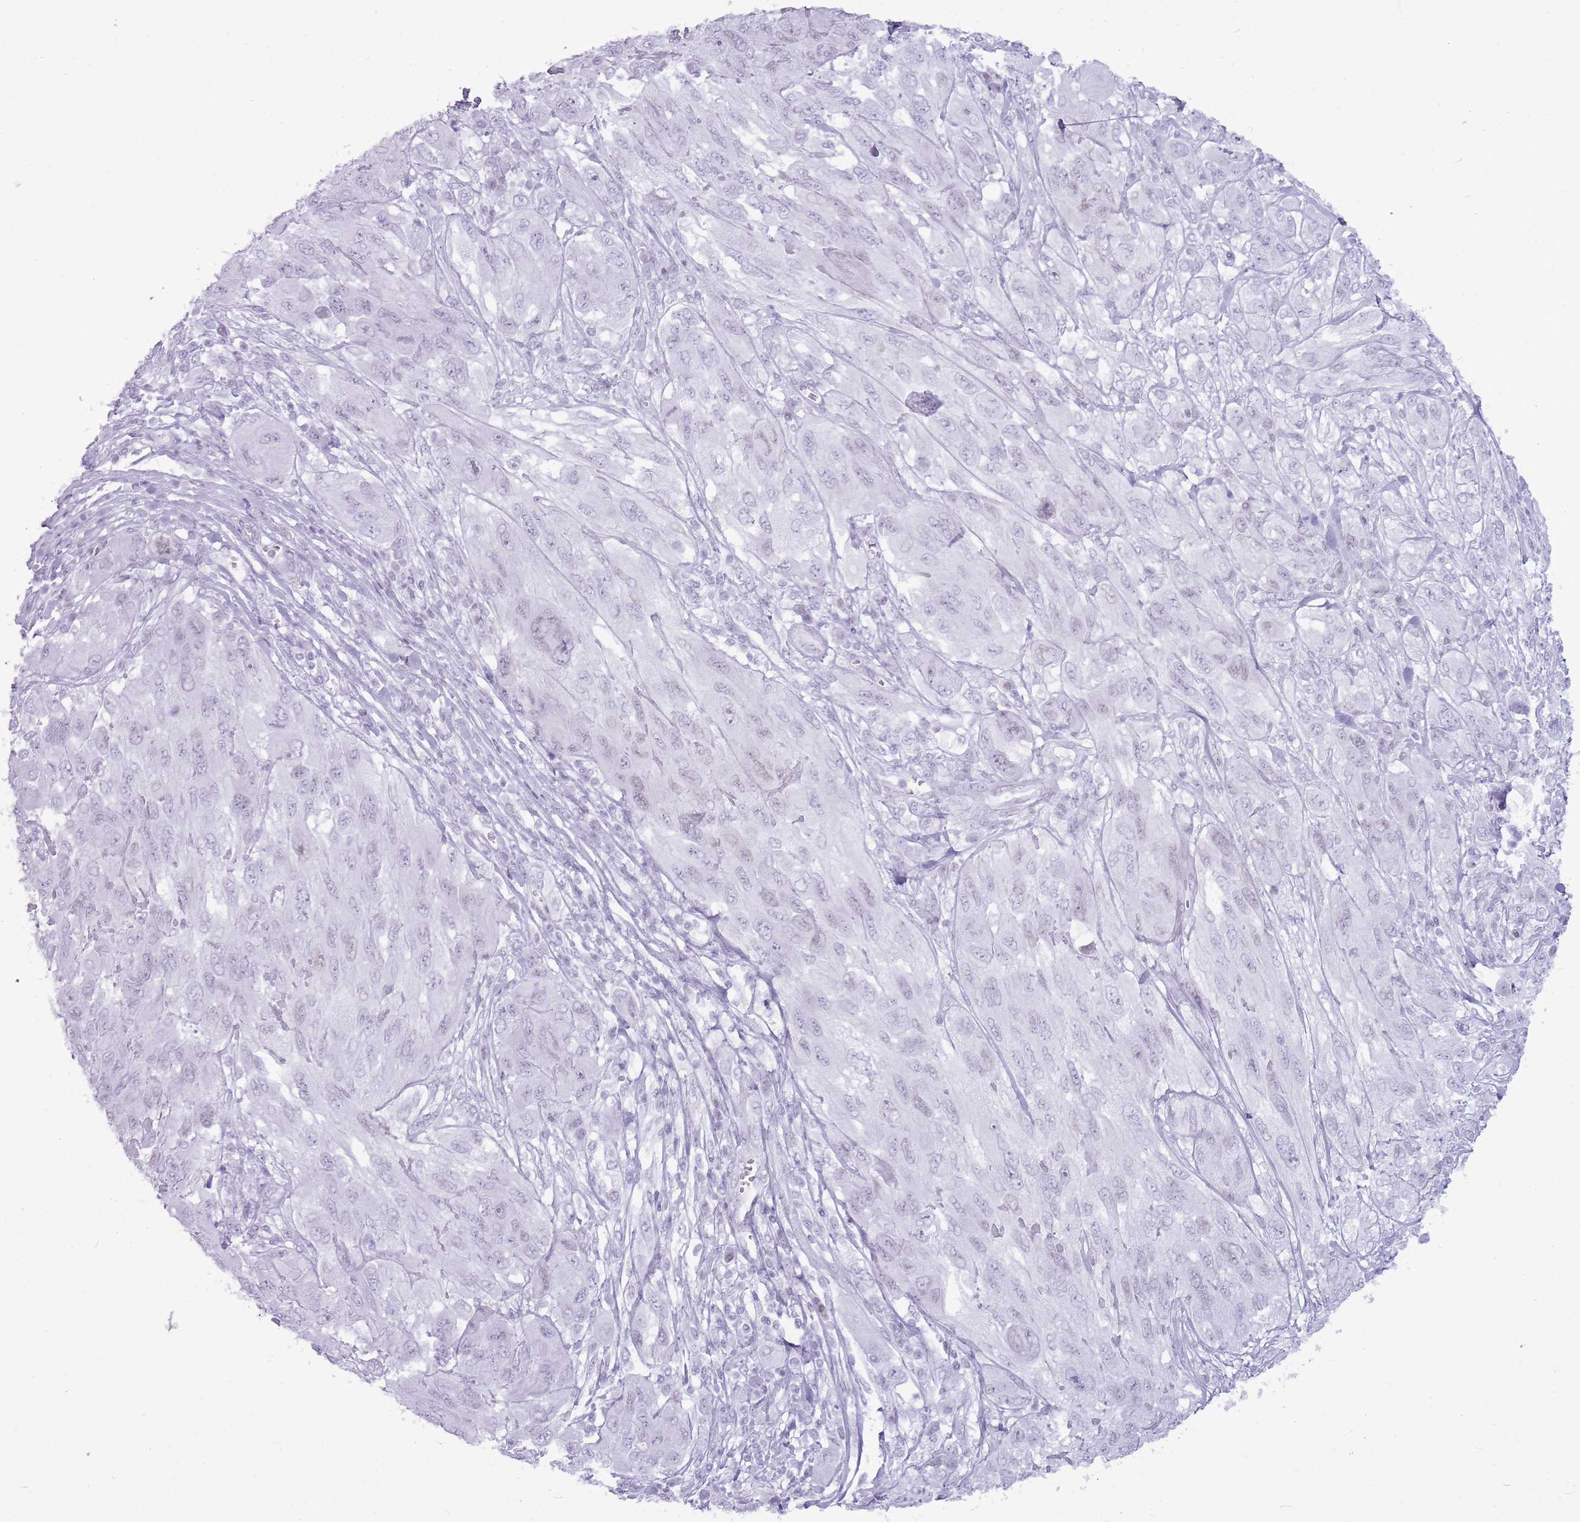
{"staining": {"intensity": "negative", "quantity": "none", "location": "none"}, "tissue": "melanoma", "cell_type": "Tumor cells", "image_type": "cancer", "snomed": [{"axis": "morphology", "description": "Malignant melanoma, NOS"}, {"axis": "topography", "description": "Skin"}], "caption": "A high-resolution micrograph shows immunohistochemistry staining of malignant melanoma, which displays no significant positivity in tumor cells. (DAB (3,3'-diaminobenzidine) immunohistochemistry visualized using brightfield microscopy, high magnification).", "gene": "ASIP", "patient": {"sex": "female", "age": 91}}